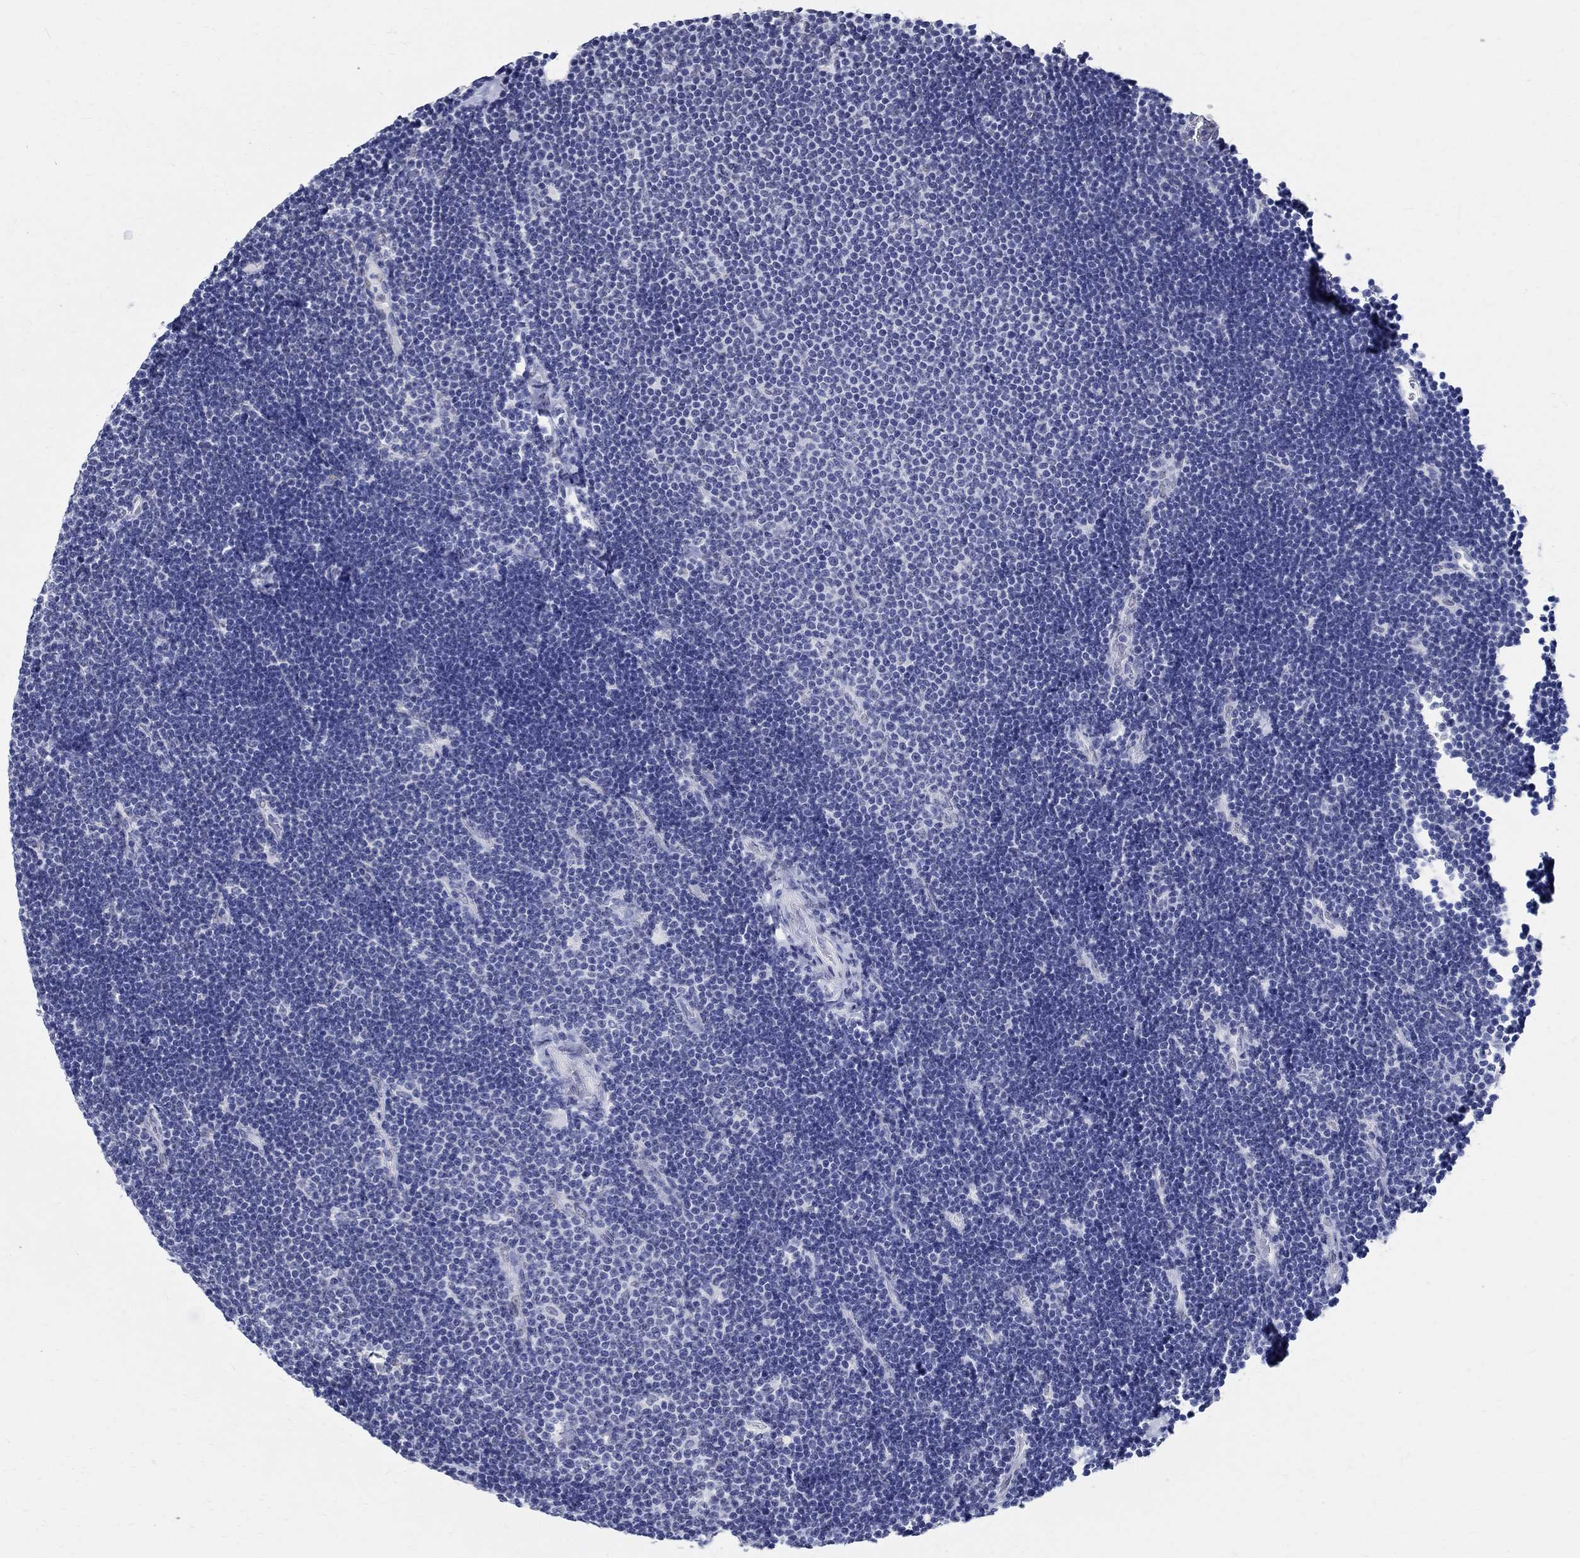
{"staining": {"intensity": "negative", "quantity": "none", "location": "none"}, "tissue": "lymphoma", "cell_type": "Tumor cells", "image_type": "cancer", "snomed": [{"axis": "morphology", "description": "Malignant lymphoma, non-Hodgkin's type, Low grade"}, {"axis": "topography", "description": "Brain"}], "caption": "Immunohistochemistry (IHC) of human lymphoma exhibits no expression in tumor cells.", "gene": "TSPAN16", "patient": {"sex": "female", "age": 66}}